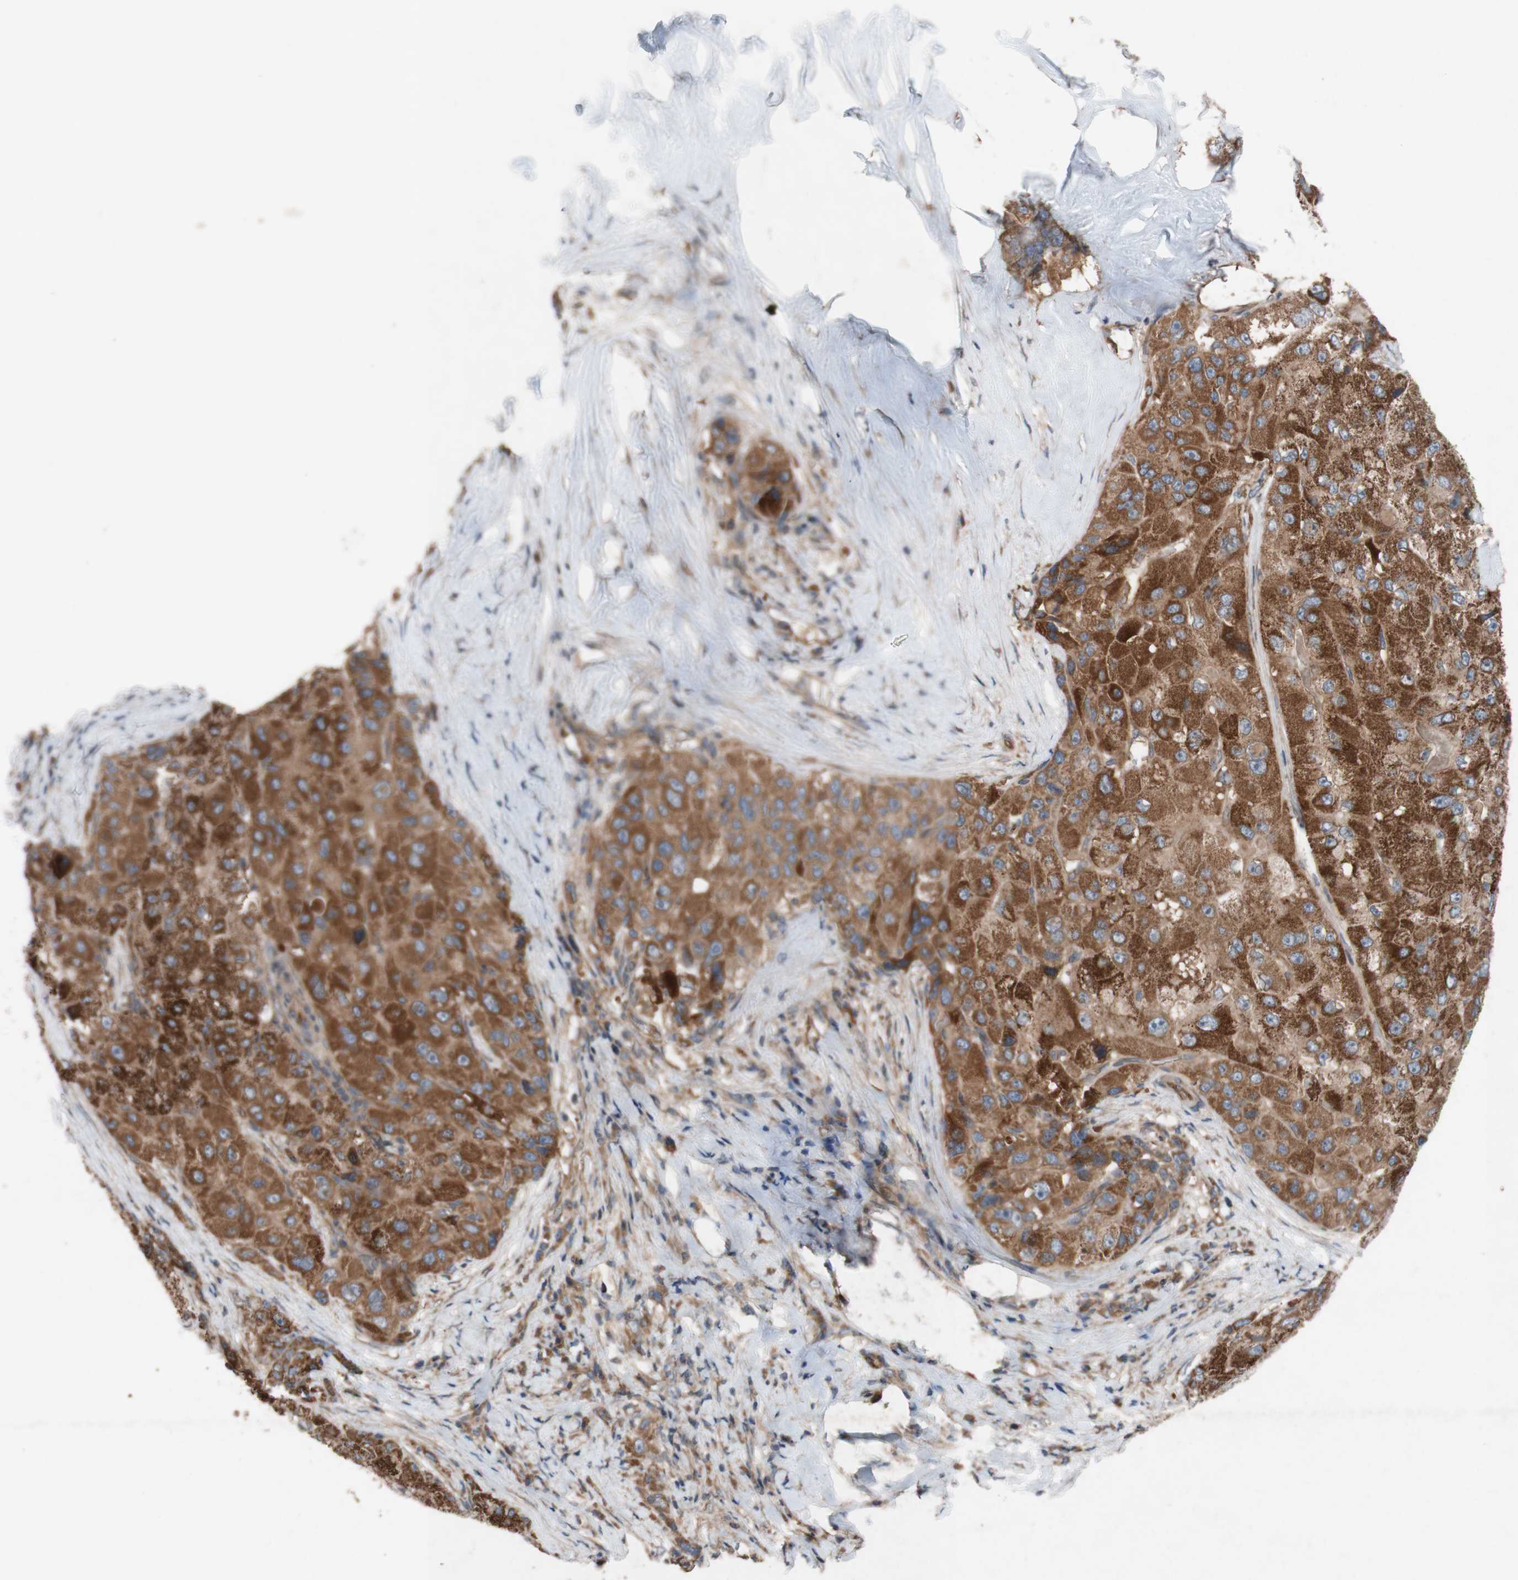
{"staining": {"intensity": "strong", "quantity": ">75%", "location": "cytoplasmic/membranous"}, "tissue": "liver cancer", "cell_type": "Tumor cells", "image_type": "cancer", "snomed": [{"axis": "morphology", "description": "Carcinoma, Hepatocellular, NOS"}, {"axis": "topography", "description": "Liver"}], "caption": "Immunohistochemistry of human liver cancer (hepatocellular carcinoma) reveals high levels of strong cytoplasmic/membranous expression in about >75% of tumor cells.", "gene": "TST", "patient": {"sex": "male", "age": 80}}